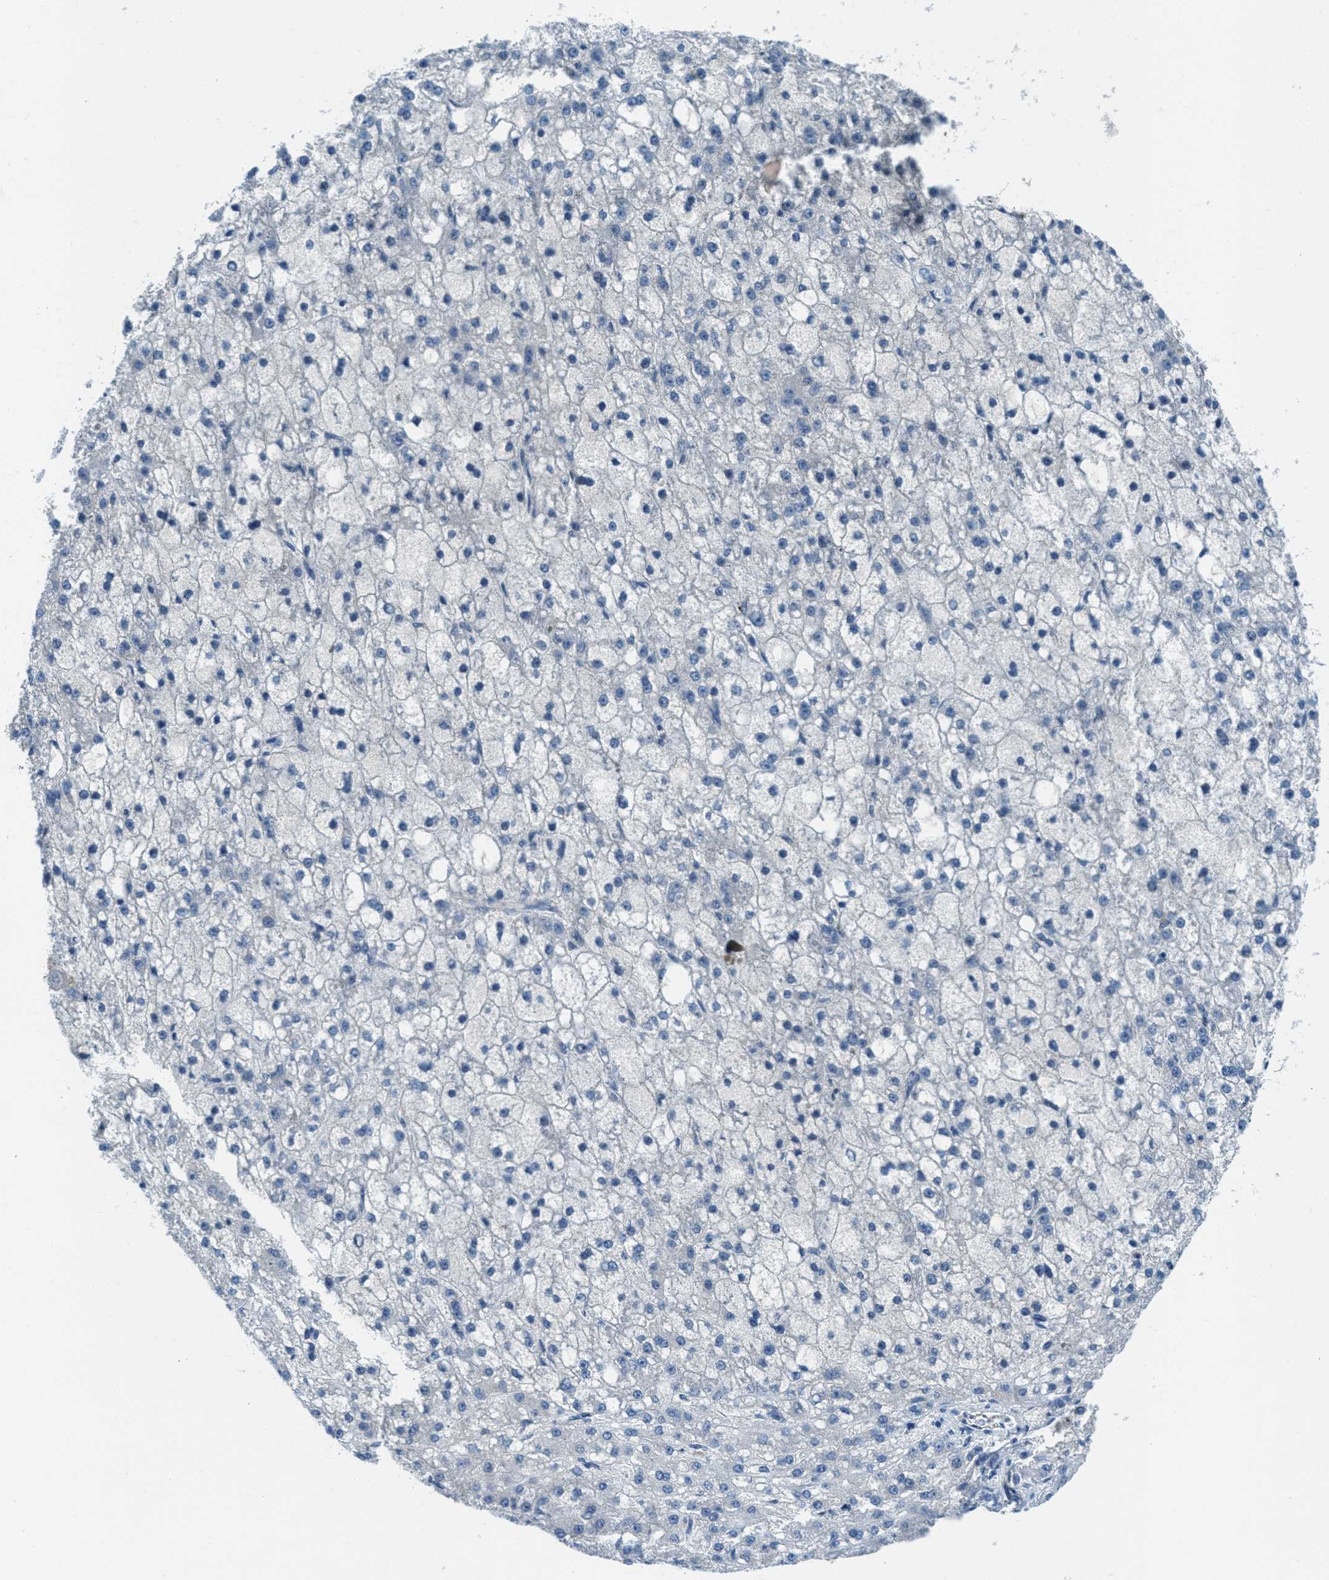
{"staining": {"intensity": "negative", "quantity": "none", "location": "none"}, "tissue": "liver cancer", "cell_type": "Tumor cells", "image_type": "cancer", "snomed": [{"axis": "morphology", "description": "Carcinoma, Hepatocellular, NOS"}, {"axis": "topography", "description": "Liver"}], "caption": "Tumor cells are negative for brown protein staining in hepatocellular carcinoma (liver).", "gene": "A2M", "patient": {"sex": "male", "age": 67}}